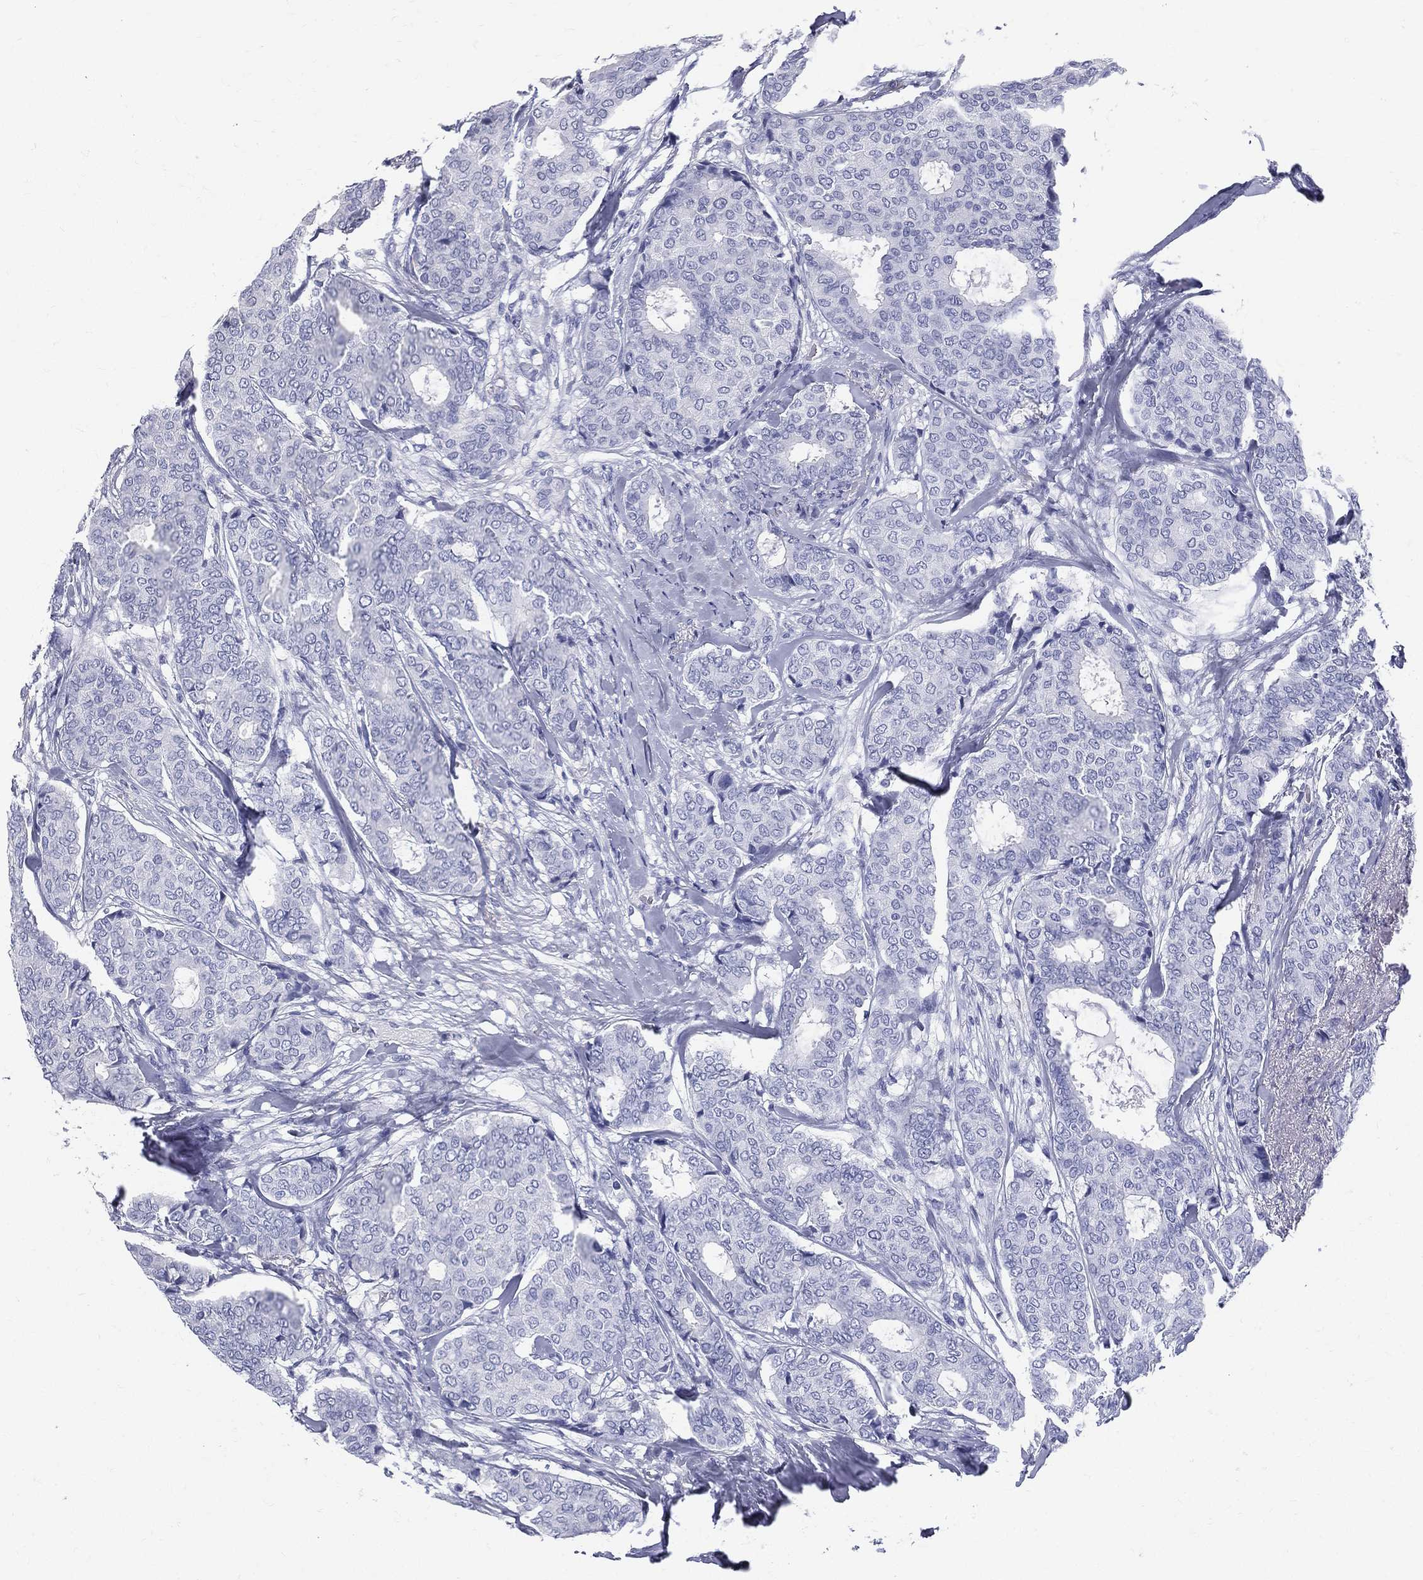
{"staining": {"intensity": "negative", "quantity": "none", "location": "none"}, "tissue": "breast cancer", "cell_type": "Tumor cells", "image_type": "cancer", "snomed": [{"axis": "morphology", "description": "Duct carcinoma"}, {"axis": "topography", "description": "Breast"}], "caption": "The micrograph exhibits no staining of tumor cells in breast cancer (infiltrating ductal carcinoma).", "gene": "ETNPPL", "patient": {"sex": "female", "age": 75}}